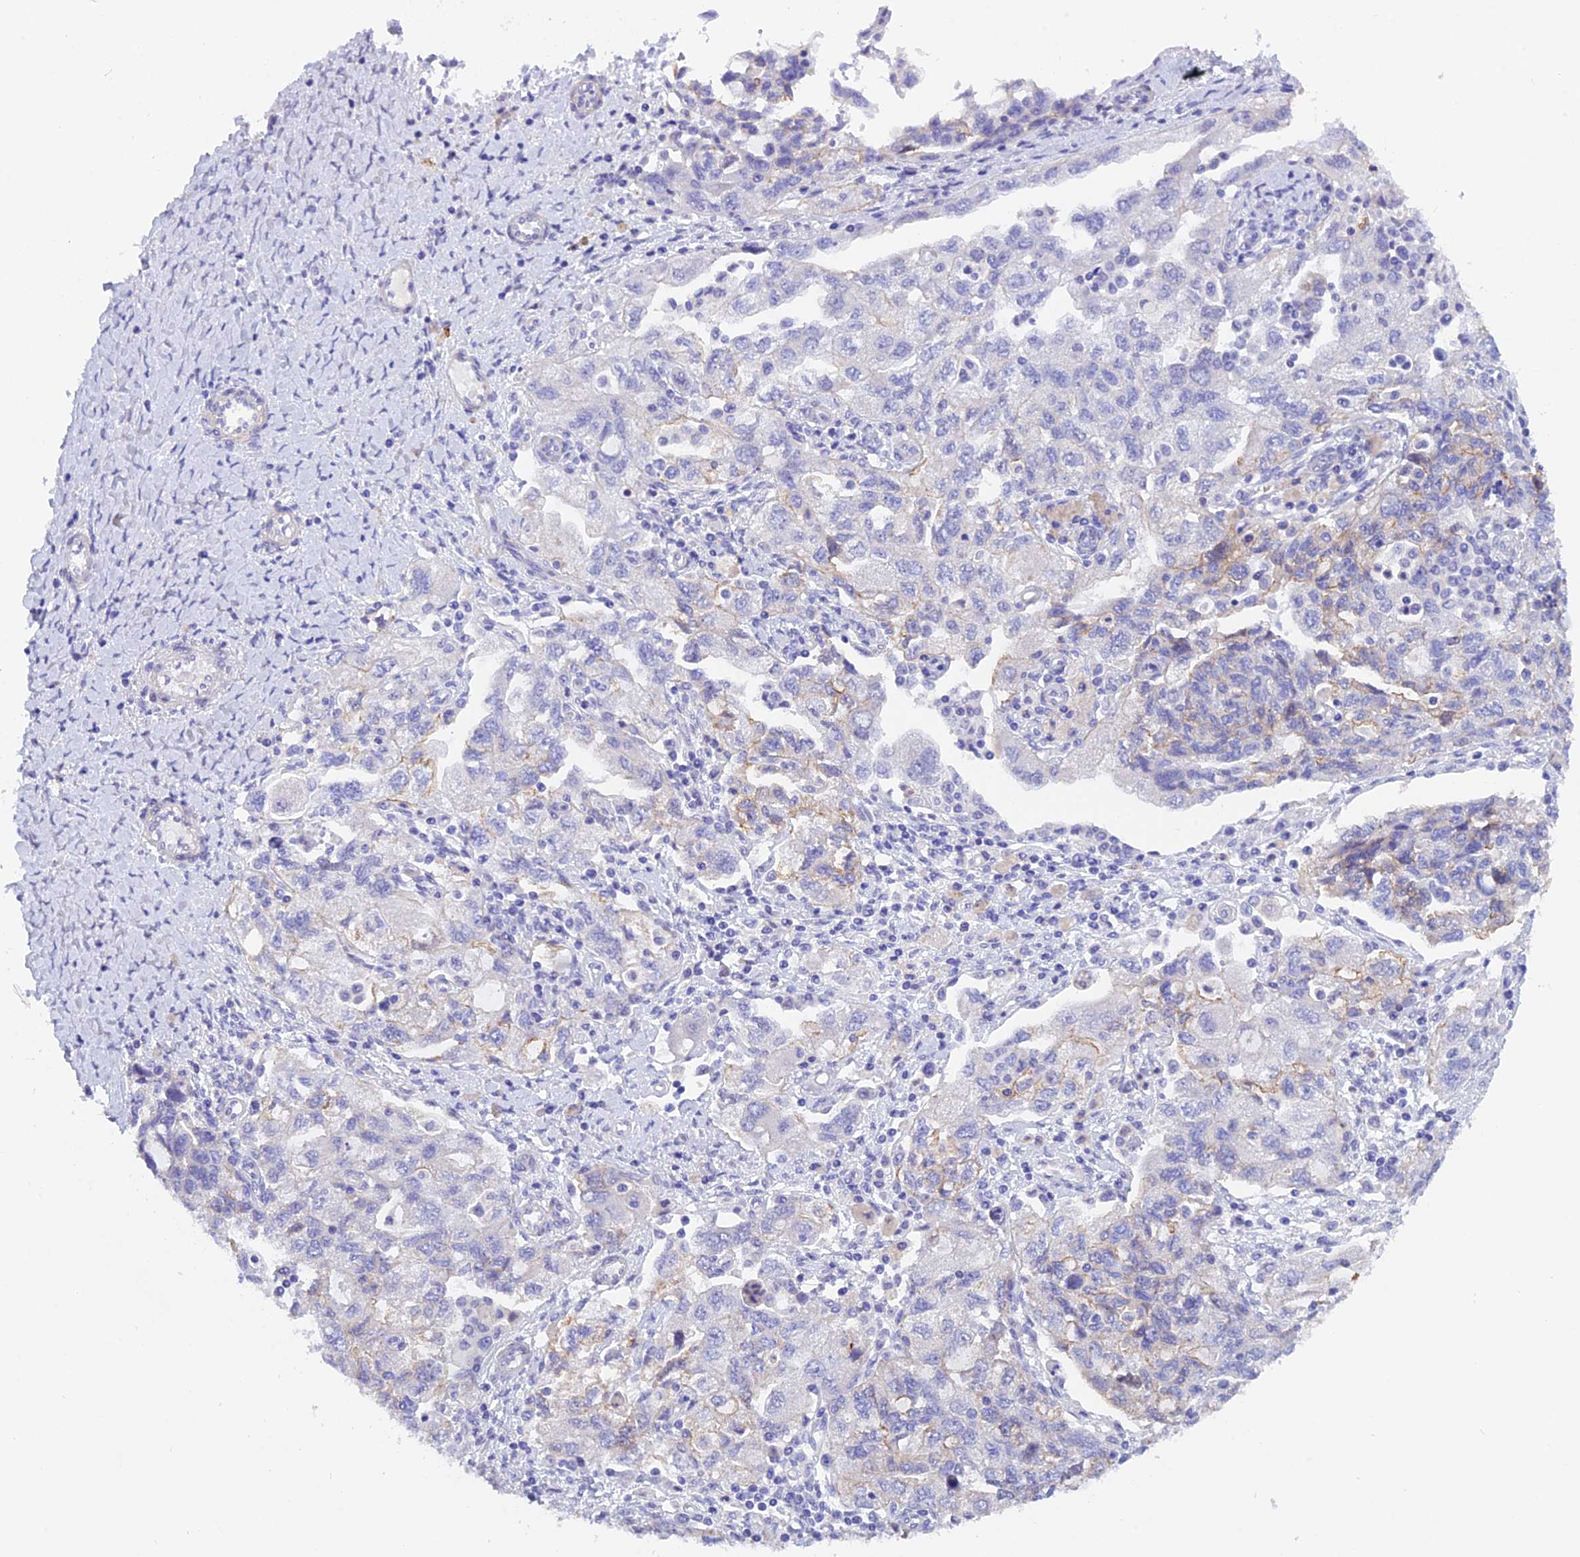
{"staining": {"intensity": "negative", "quantity": "none", "location": "none"}, "tissue": "ovarian cancer", "cell_type": "Tumor cells", "image_type": "cancer", "snomed": [{"axis": "morphology", "description": "Carcinoma, NOS"}, {"axis": "morphology", "description": "Cystadenocarcinoma, serous, NOS"}, {"axis": "topography", "description": "Ovary"}], "caption": "DAB (3,3'-diaminobenzidine) immunohistochemical staining of ovarian carcinoma exhibits no significant positivity in tumor cells. (DAB (3,3'-diaminobenzidine) immunohistochemistry, high magnification).", "gene": "C17orf67", "patient": {"sex": "female", "age": 69}}